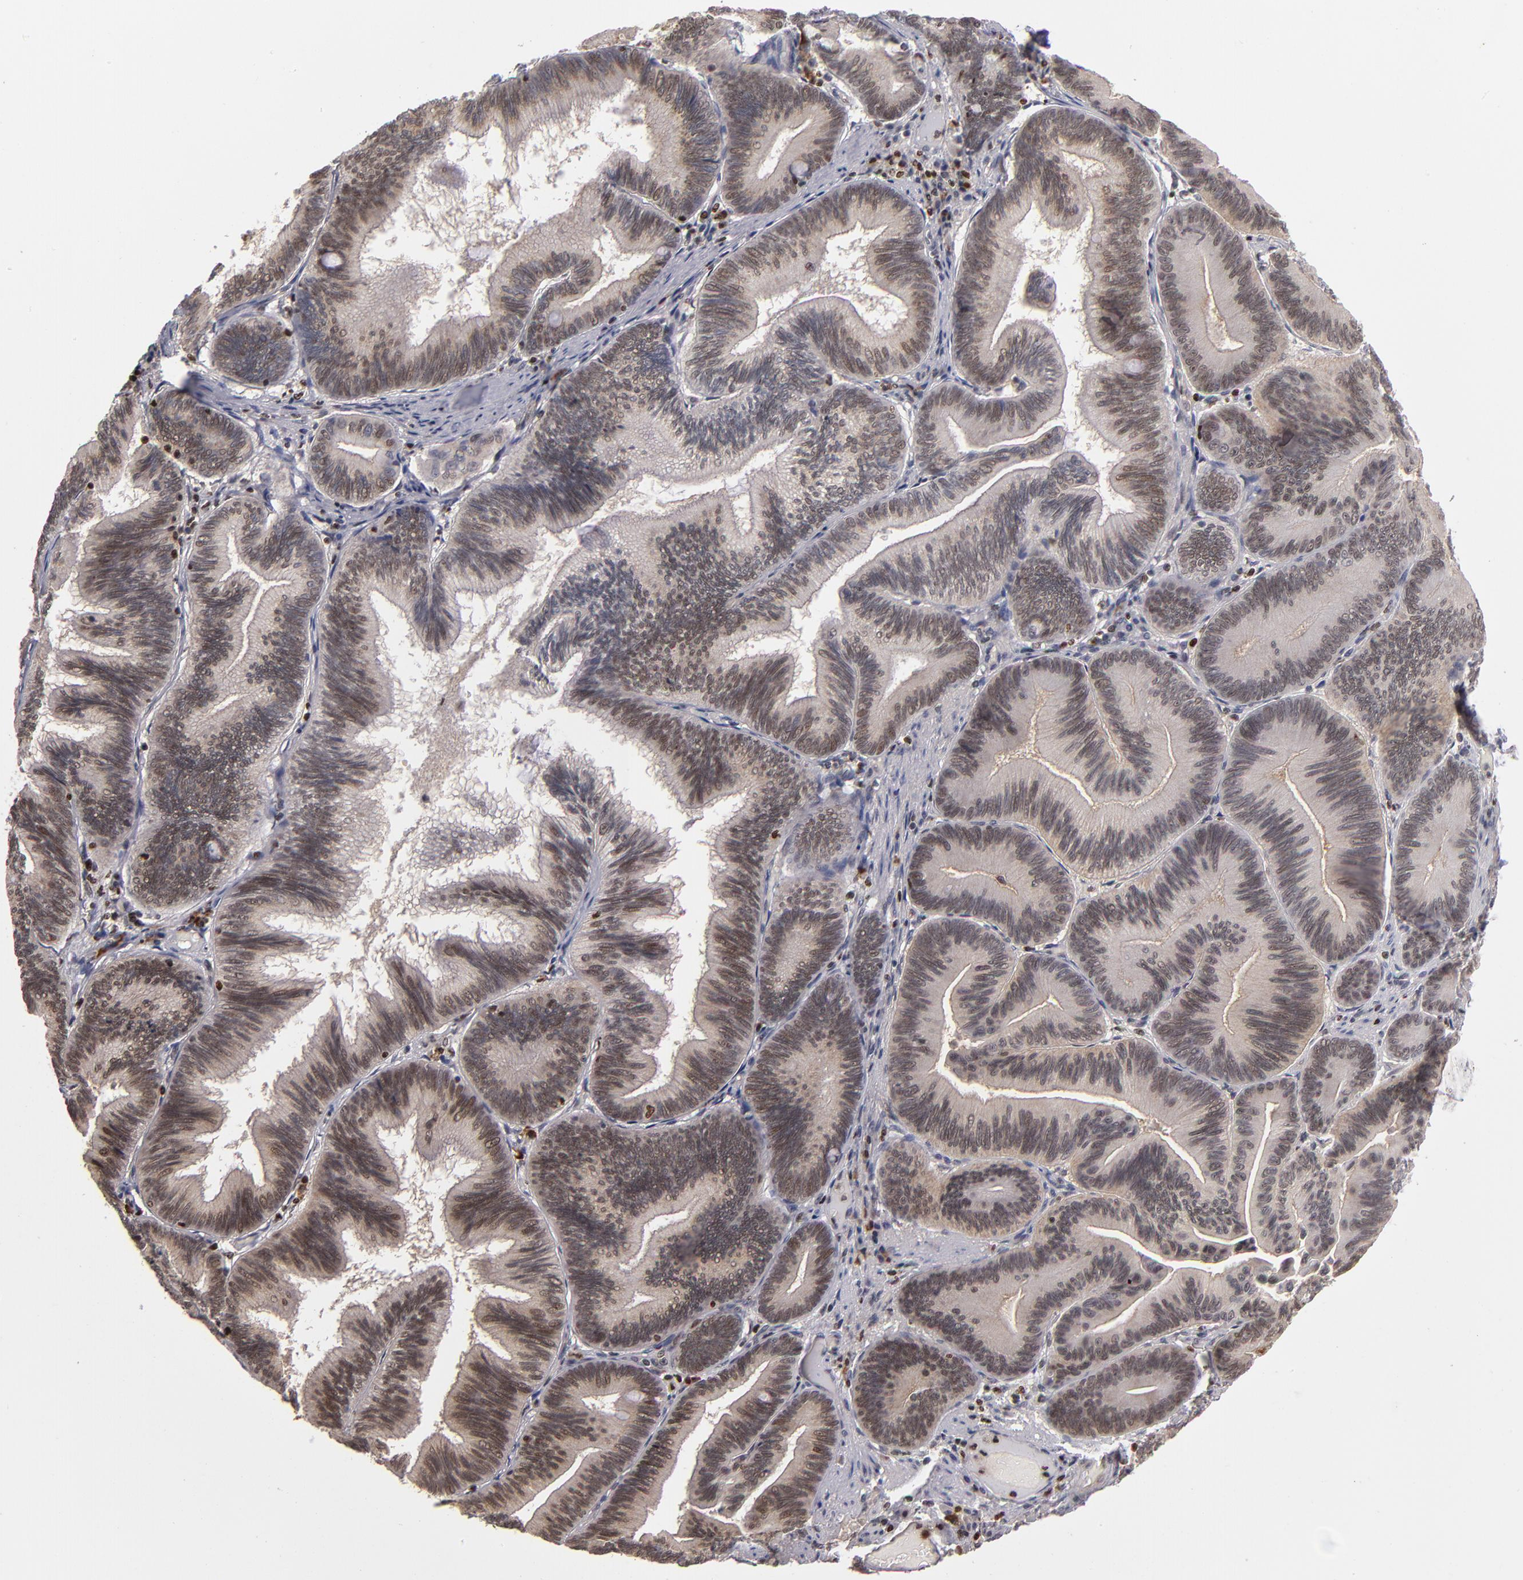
{"staining": {"intensity": "weak", "quantity": ">75%", "location": "nuclear"}, "tissue": "pancreatic cancer", "cell_type": "Tumor cells", "image_type": "cancer", "snomed": [{"axis": "morphology", "description": "Adenocarcinoma, NOS"}, {"axis": "topography", "description": "Pancreas"}], "caption": "Brown immunohistochemical staining in pancreatic adenocarcinoma exhibits weak nuclear expression in about >75% of tumor cells. (brown staining indicates protein expression, while blue staining denotes nuclei).", "gene": "KDM6A", "patient": {"sex": "male", "age": 82}}